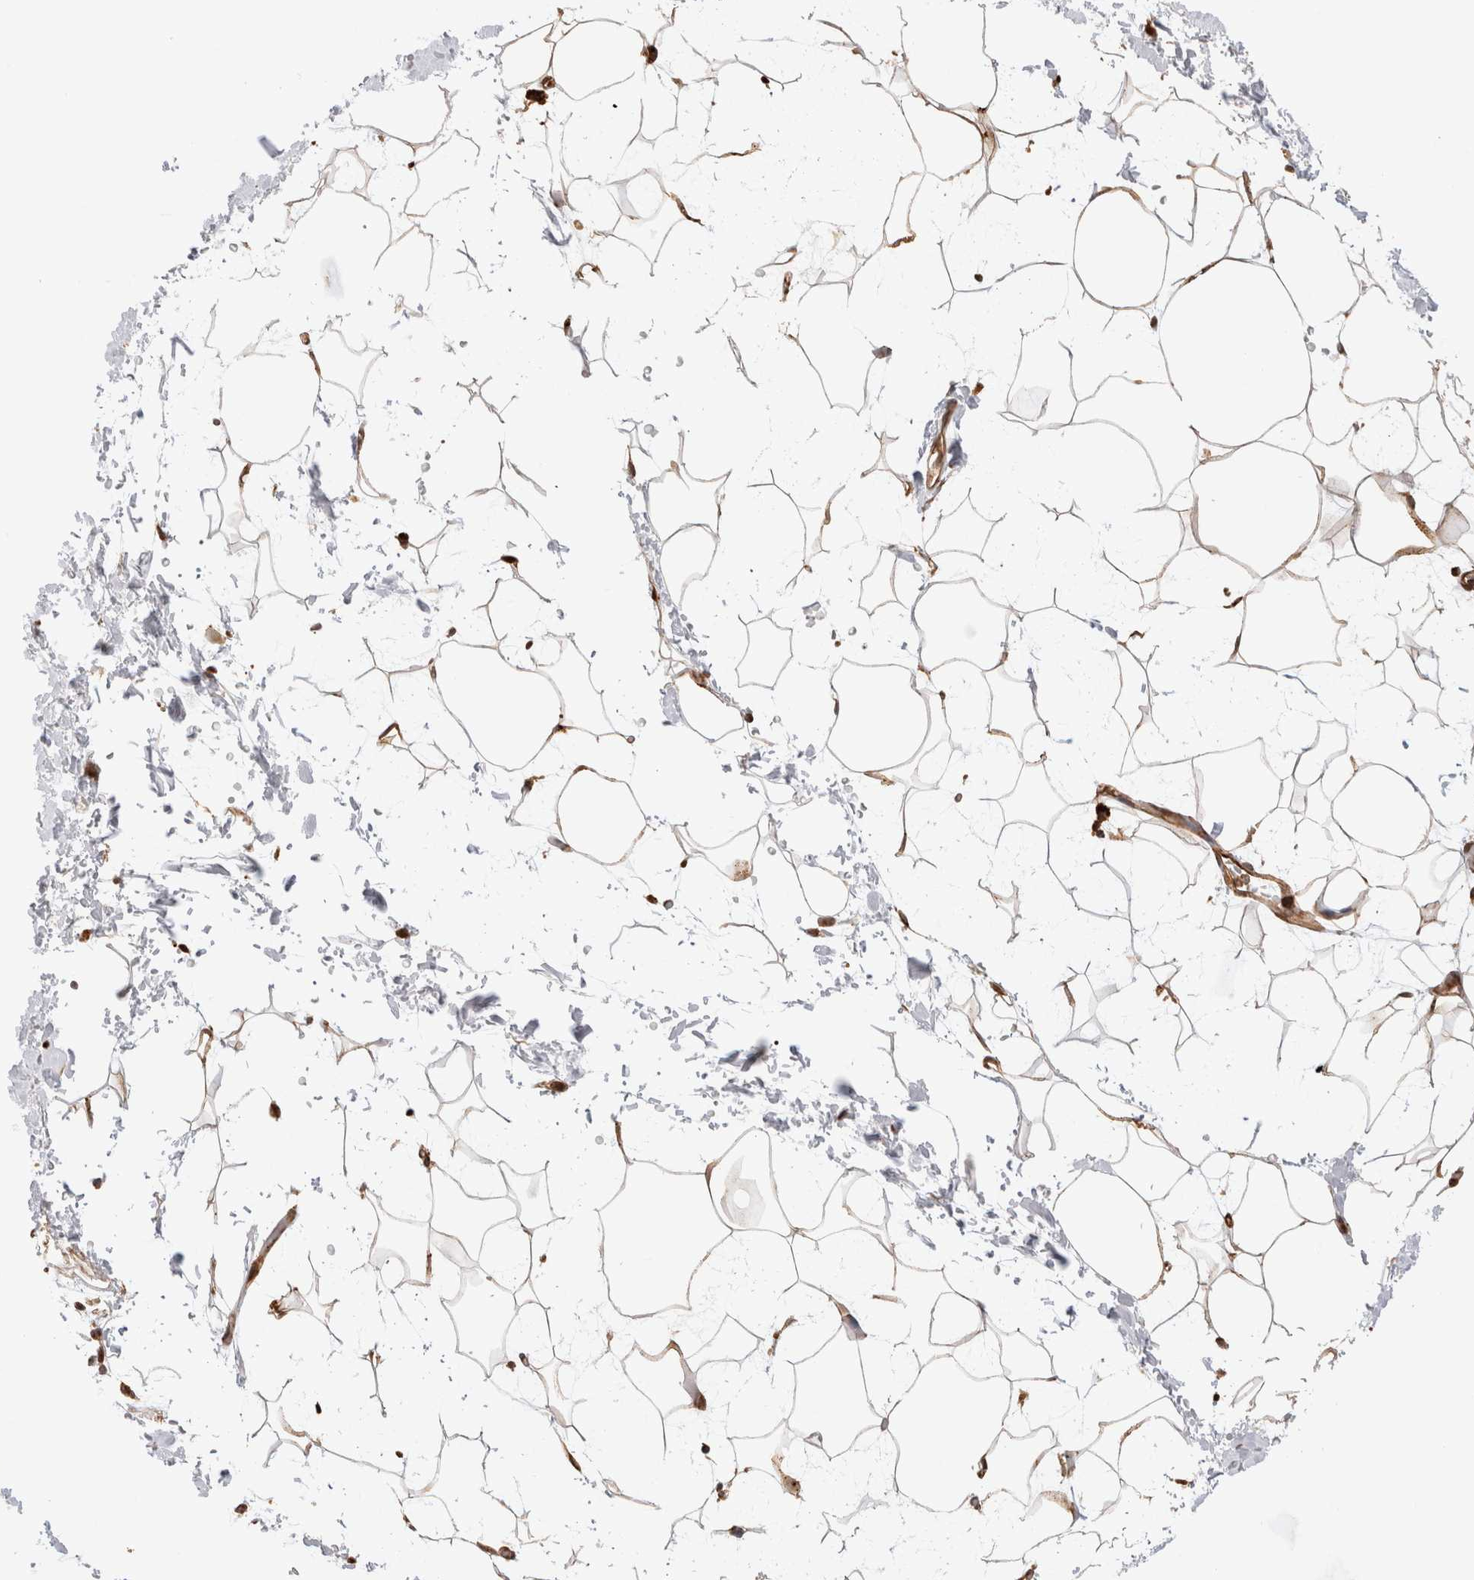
{"staining": {"intensity": "moderate", "quantity": "25%-75%", "location": "cytoplasmic/membranous,nuclear"}, "tissue": "adipose tissue", "cell_type": "Adipocytes", "image_type": "normal", "snomed": [{"axis": "morphology", "description": "Normal tissue, NOS"}, {"axis": "topography", "description": "Soft tissue"}], "caption": "The immunohistochemical stain shows moderate cytoplasmic/membranous,nuclear positivity in adipocytes of unremarkable adipose tissue.", "gene": "ACTL9", "patient": {"sex": "male", "age": 72}}